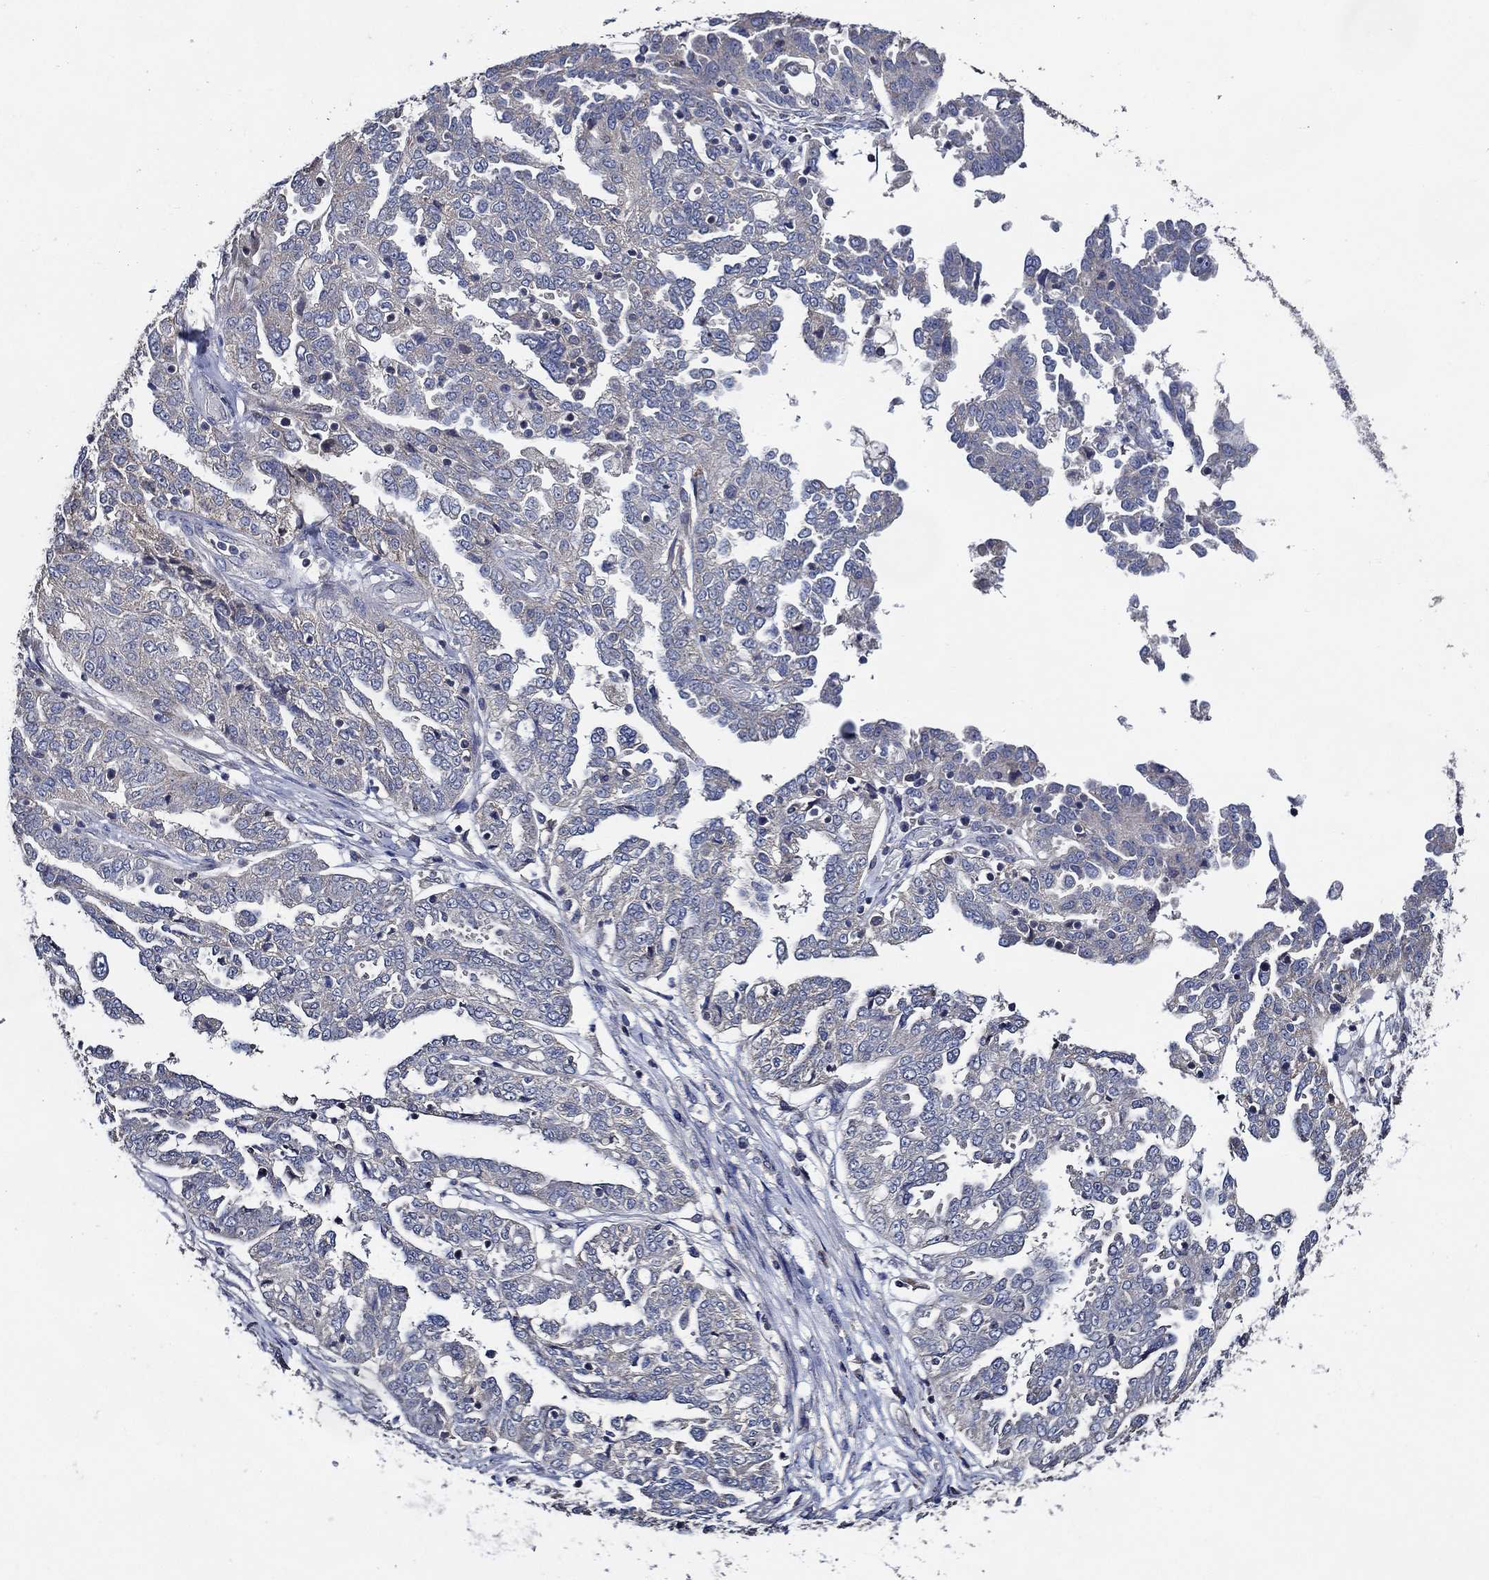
{"staining": {"intensity": "negative", "quantity": "none", "location": "none"}, "tissue": "ovarian cancer", "cell_type": "Tumor cells", "image_type": "cancer", "snomed": [{"axis": "morphology", "description": "Cystadenocarcinoma, serous, NOS"}, {"axis": "topography", "description": "Ovary"}], "caption": "There is no significant expression in tumor cells of ovarian serous cystadenocarcinoma.", "gene": "WDR53", "patient": {"sex": "female", "age": 67}}